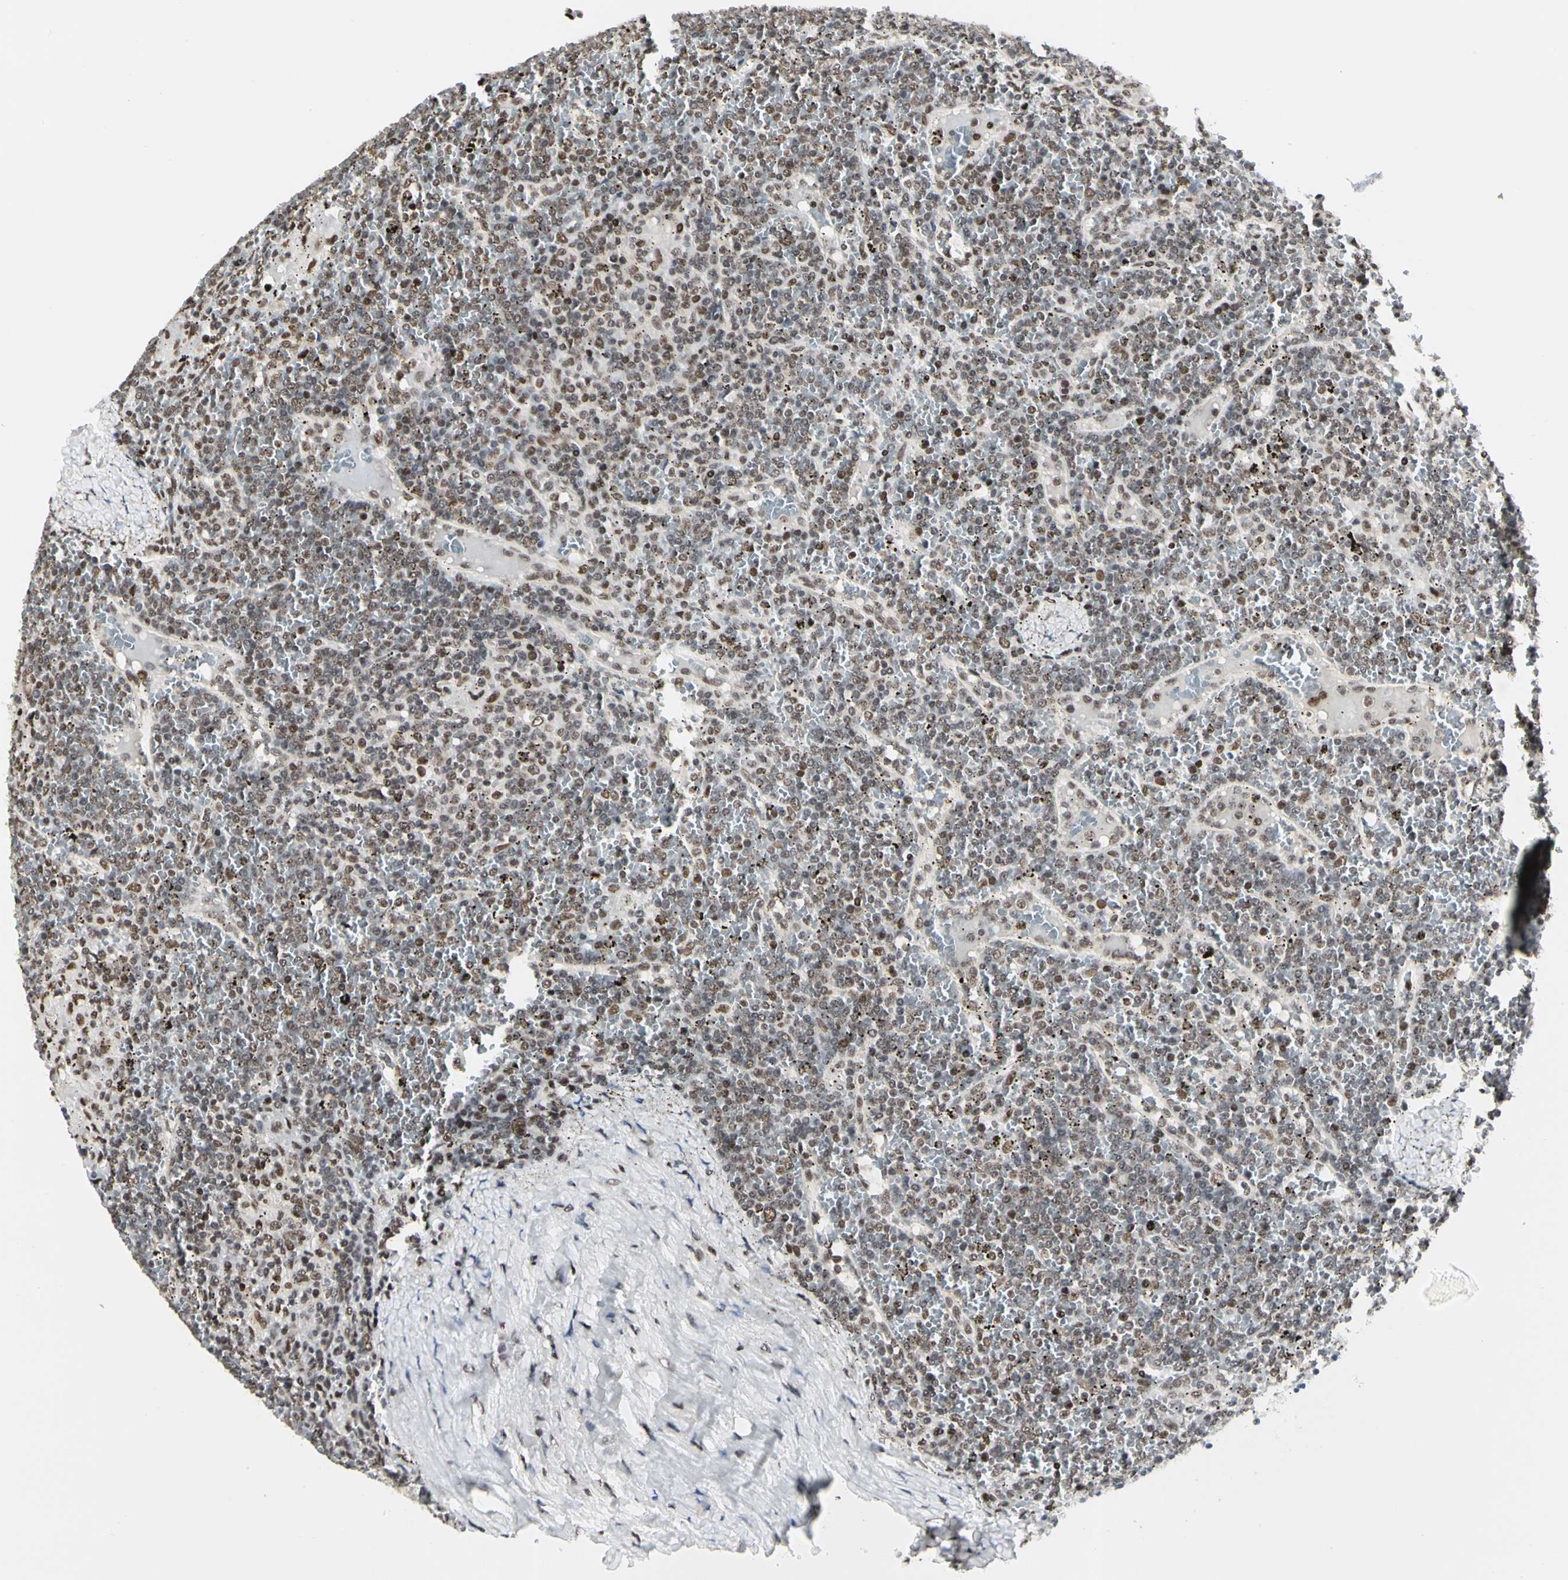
{"staining": {"intensity": "moderate", "quantity": ">75%", "location": "nuclear"}, "tissue": "lymphoma", "cell_type": "Tumor cells", "image_type": "cancer", "snomed": [{"axis": "morphology", "description": "Malignant lymphoma, non-Hodgkin's type, Low grade"}, {"axis": "topography", "description": "Spleen"}], "caption": "Lymphoma tissue reveals moderate nuclear staining in approximately >75% of tumor cells, visualized by immunohistochemistry.", "gene": "PRMT3", "patient": {"sex": "female", "age": 19}}